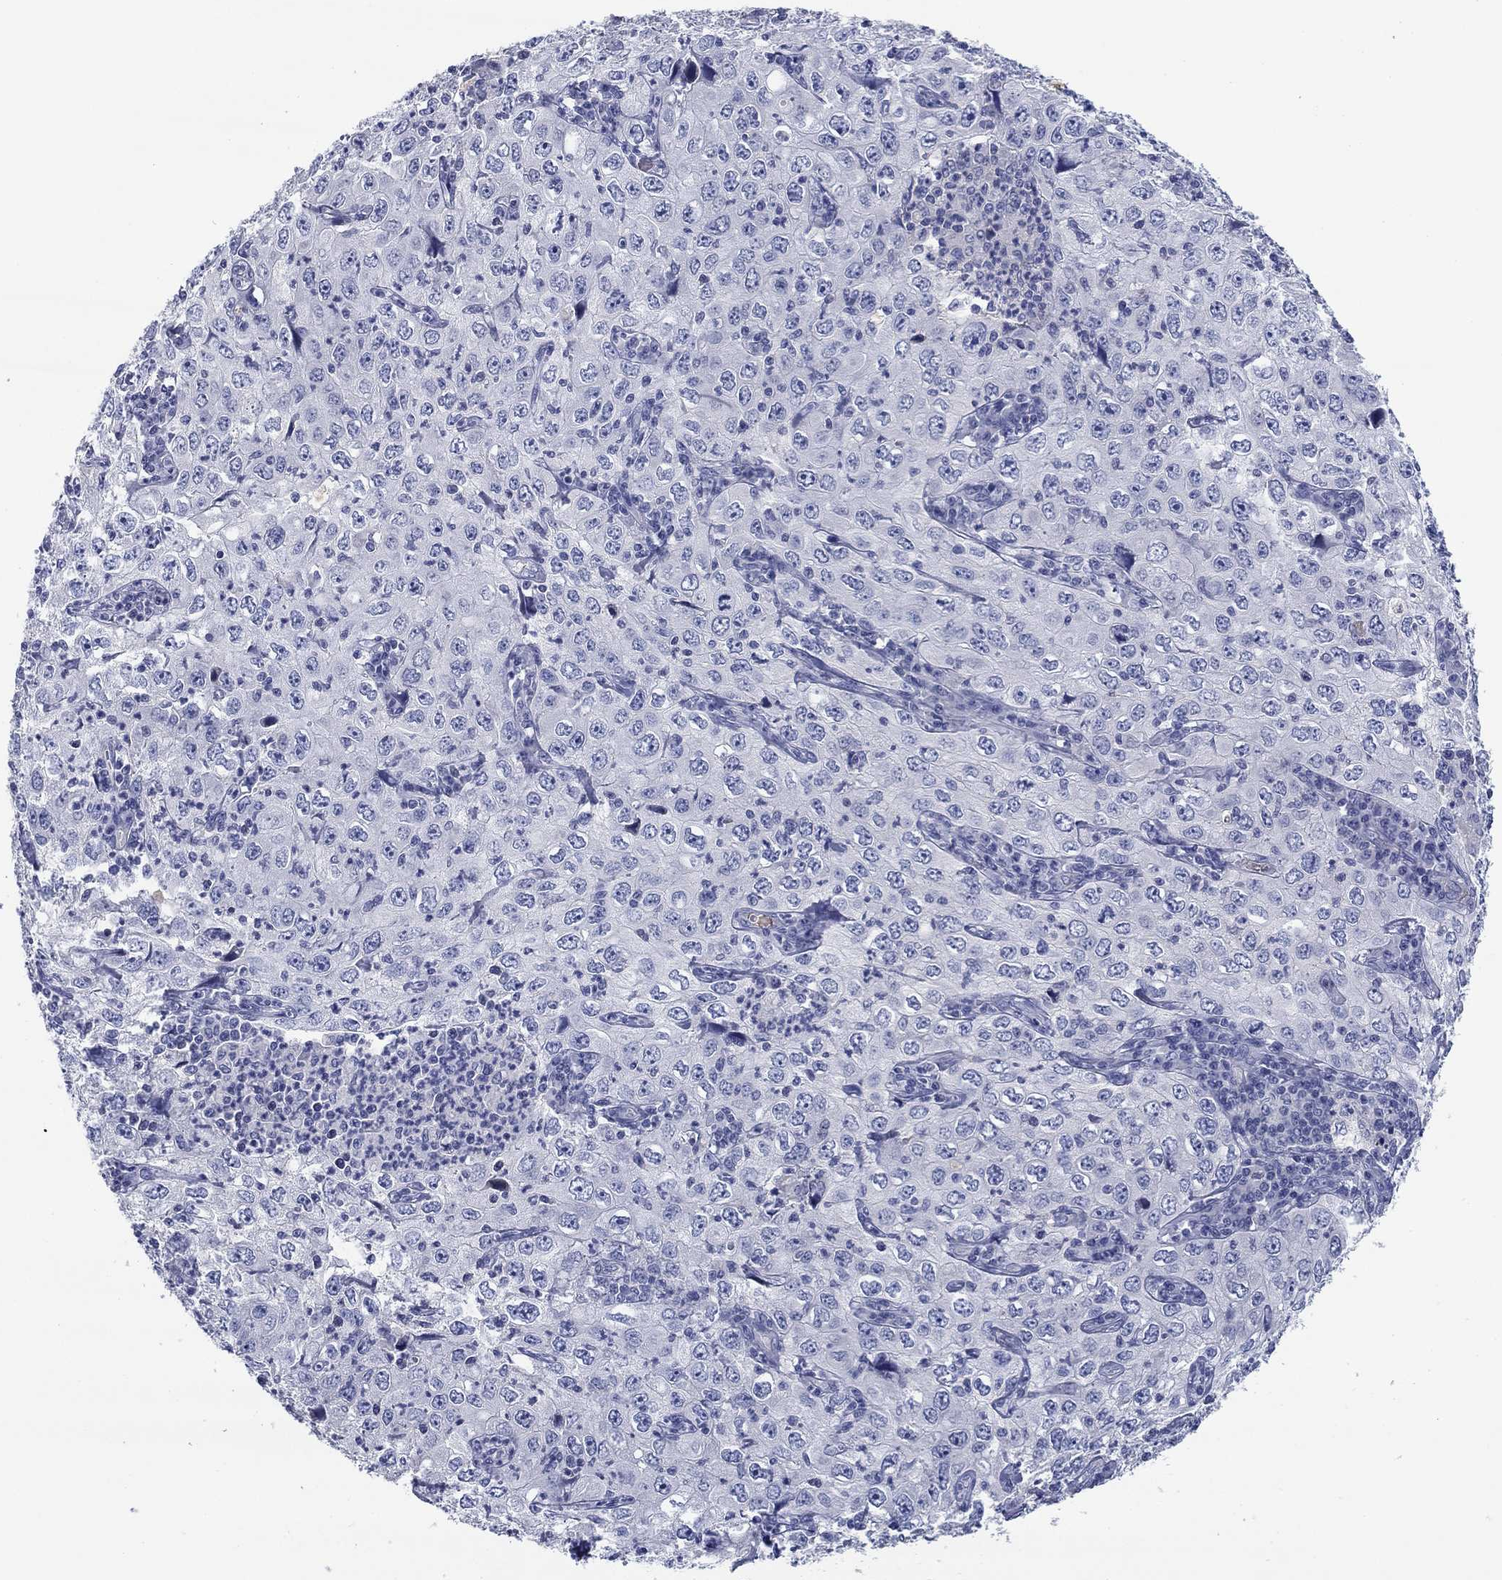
{"staining": {"intensity": "negative", "quantity": "none", "location": "none"}, "tissue": "cervical cancer", "cell_type": "Tumor cells", "image_type": "cancer", "snomed": [{"axis": "morphology", "description": "Squamous cell carcinoma, NOS"}, {"axis": "topography", "description": "Cervix"}], "caption": "IHC histopathology image of human cervical cancer stained for a protein (brown), which demonstrates no expression in tumor cells.", "gene": "APOC3", "patient": {"sex": "female", "age": 24}}